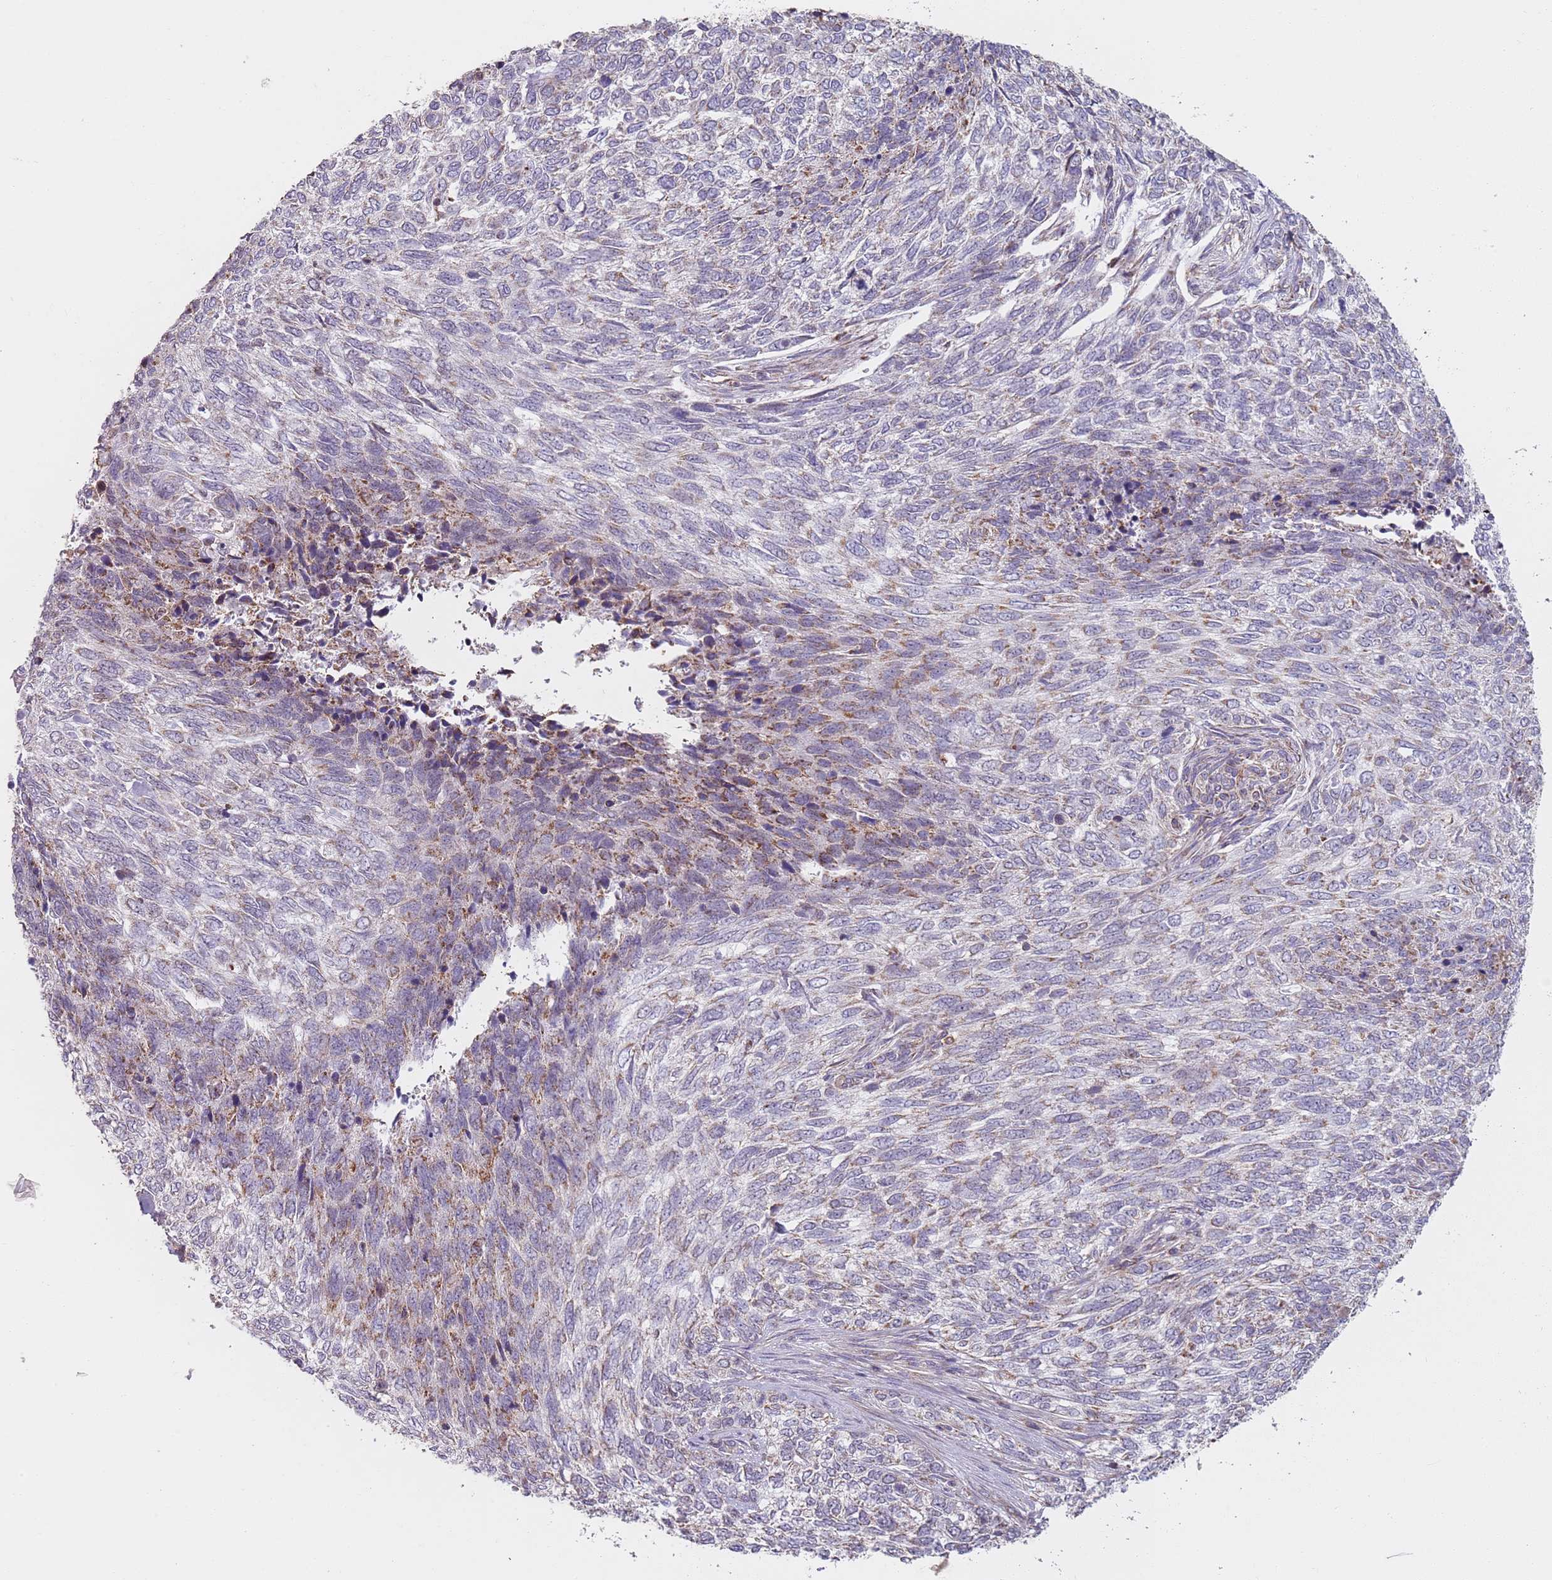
{"staining": {"intensity": "weak", "quantity": "25%-75%", "location": "cytoplasmic/membranous"}, "tissue": "skin cancer", "cell_type": "Tumor cells", "image_type": "cancer", "snomed": [{"axis": "morphology", "description": "Basal cell carcinoma"}, {"axis": "topography", "description": "Skin"}], "caption": "Human basal cell carcinoma (skin) stained for a protein (brown) exhibits weak cytoplasmic/membranous positive expression in about 25%-75% of tumor cells.", "gene": "GAS8", "patient": {"sex": "female", "age": 65}}